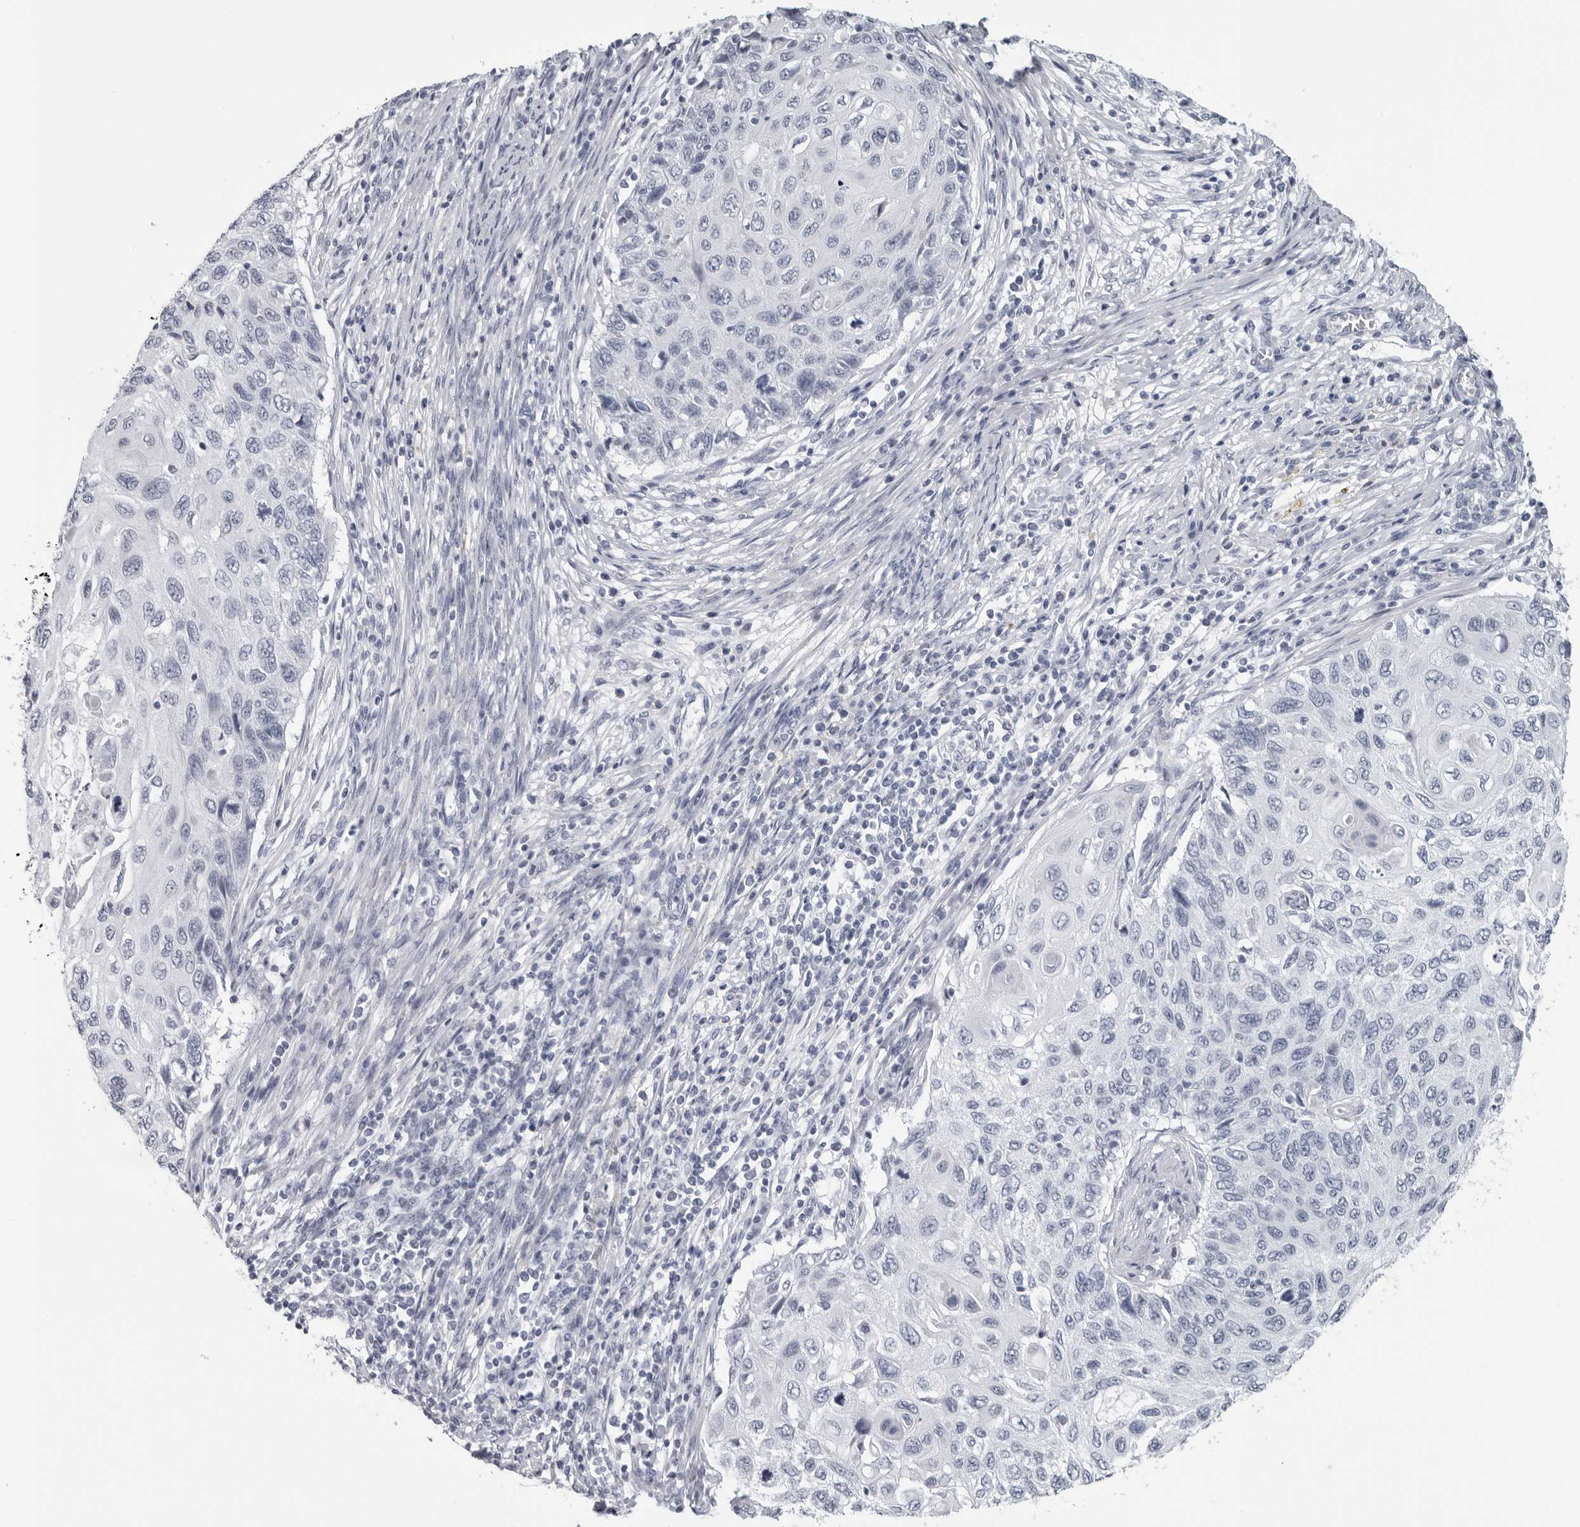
{"staining": {"intensity": "negative", "quantity": "none", "location": "none"}, "tissue": "cervical cancer", "cell_type": "Tumor cells", "image_type": "cancer", "snomed": [{"axis": "morphology", "description": "Squamous cell carcinoma, NOS"}, {"axis": "topography", "description": "Cervix"}], "caption": "Immunohistochemistry histopathology image of neoplastic tissue: cervical squamous cell carcinoma stained with DAB shows no significant protein staining in tumor cells. (Stains: DAB (3,3'-diaminobenzidine) immunohistochemistry (IHC) with hematoxylin counter stain, Microscopy: brightfield microscopy at high magnification).", "gene": "OPLAH", "patient": {"sex": "female", "age": 70}}